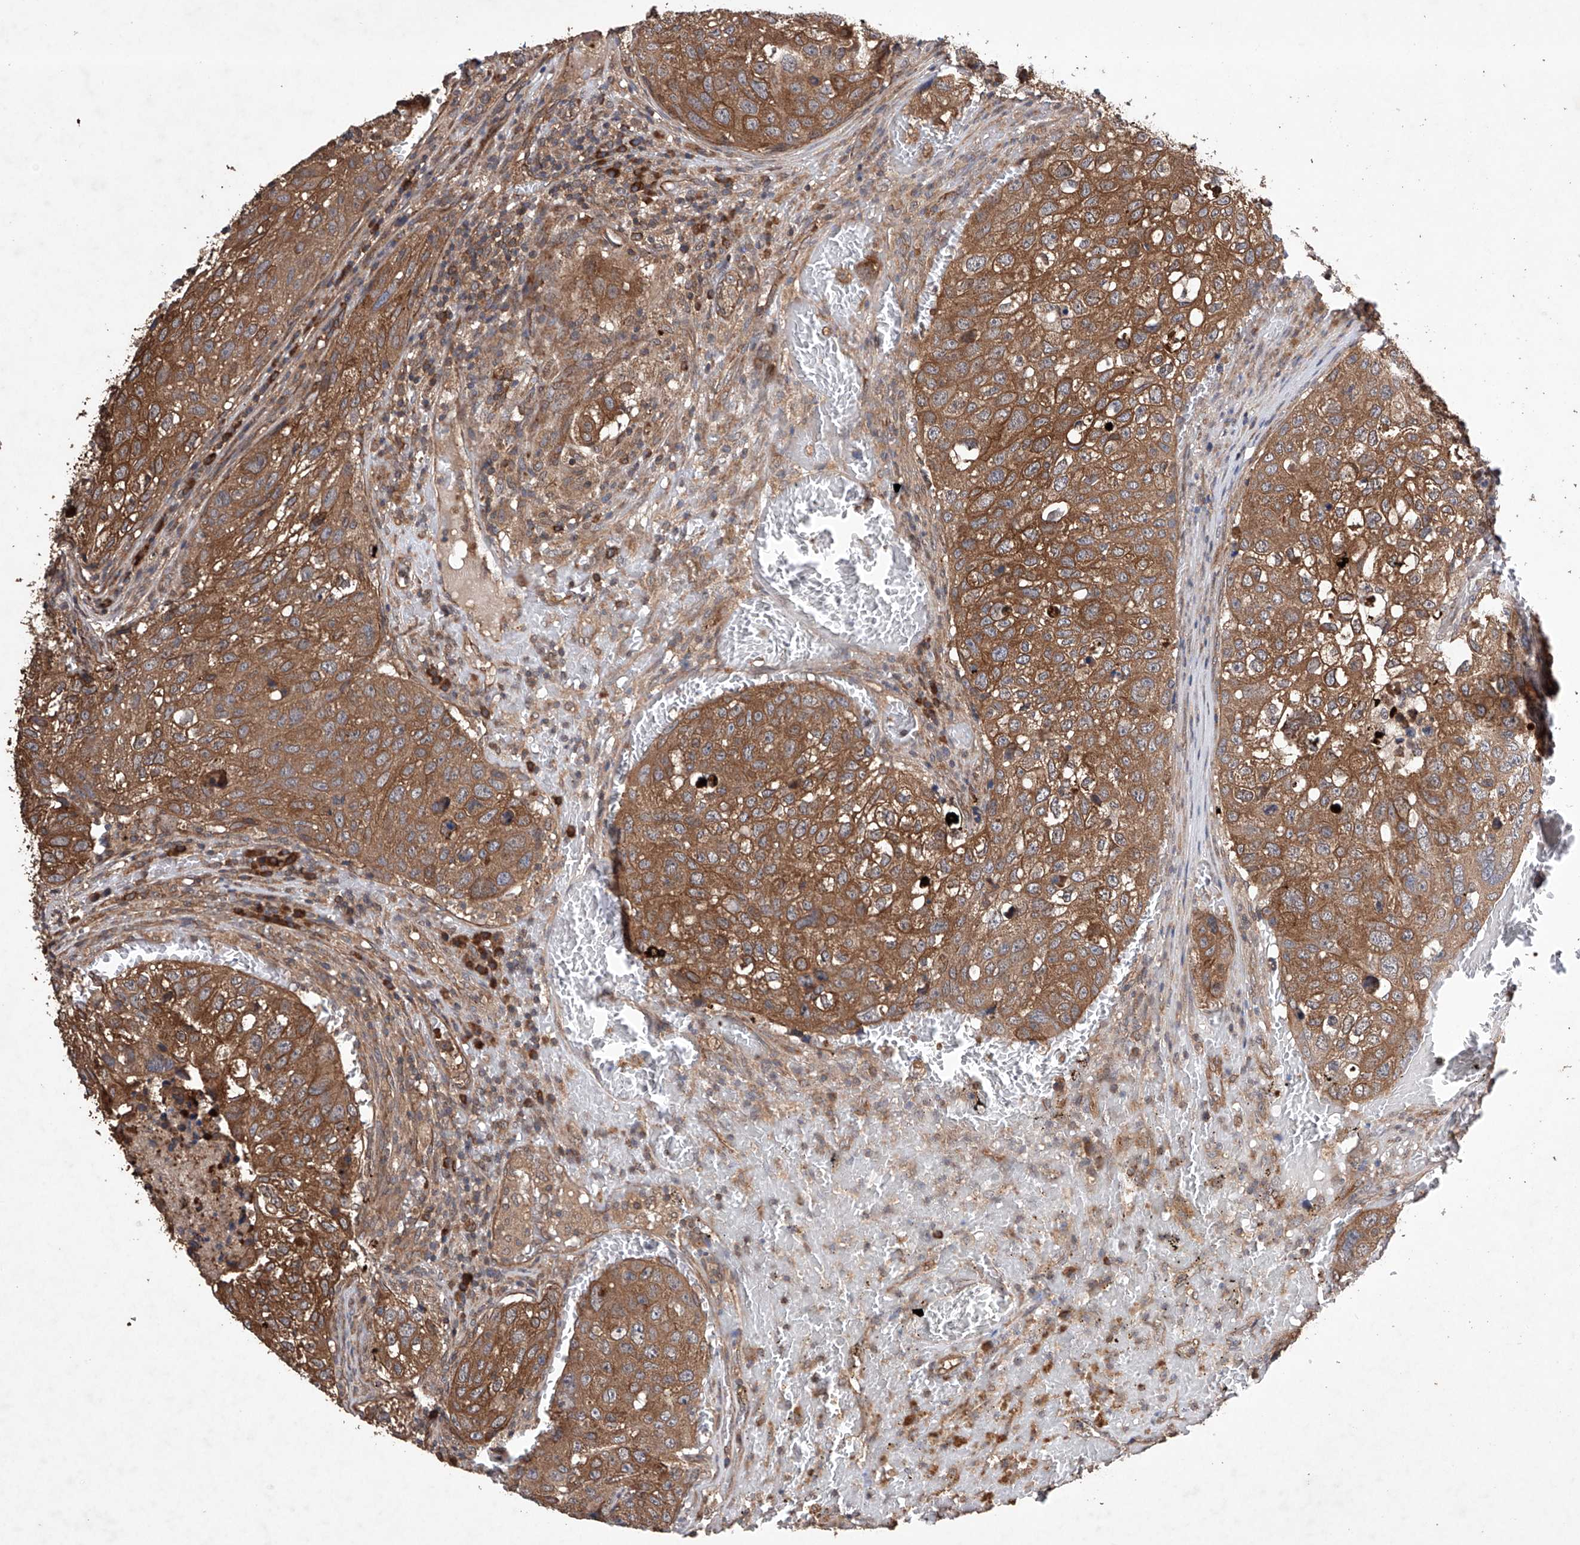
{"staining": {"intensity": "moderate", "quantity": ">75%", "location": "cytoplasmic/membranous"}, "tissue": "urothelial cancer", "cell_type": "Tumor cells", "image_type": "cancer", "snomed": [{"axis": "morphology", "description": "Urothelial carcinoma, High grade"}, {"axis": "topography", "description": "Lymph node"}, {"axis": "topography", "description": "Urinary bladder"}], "caption": "This histopathology image demonstrates urothelial cancer stained with immunohistochemistry to label a protein in brown. The cytoplasmic/membranous of tumor cells show moderate positivity for the protein. Nuclei are counter-stained blue.", "gene": "LURAP1", "patient": {"sex": "male", "age": 51}}